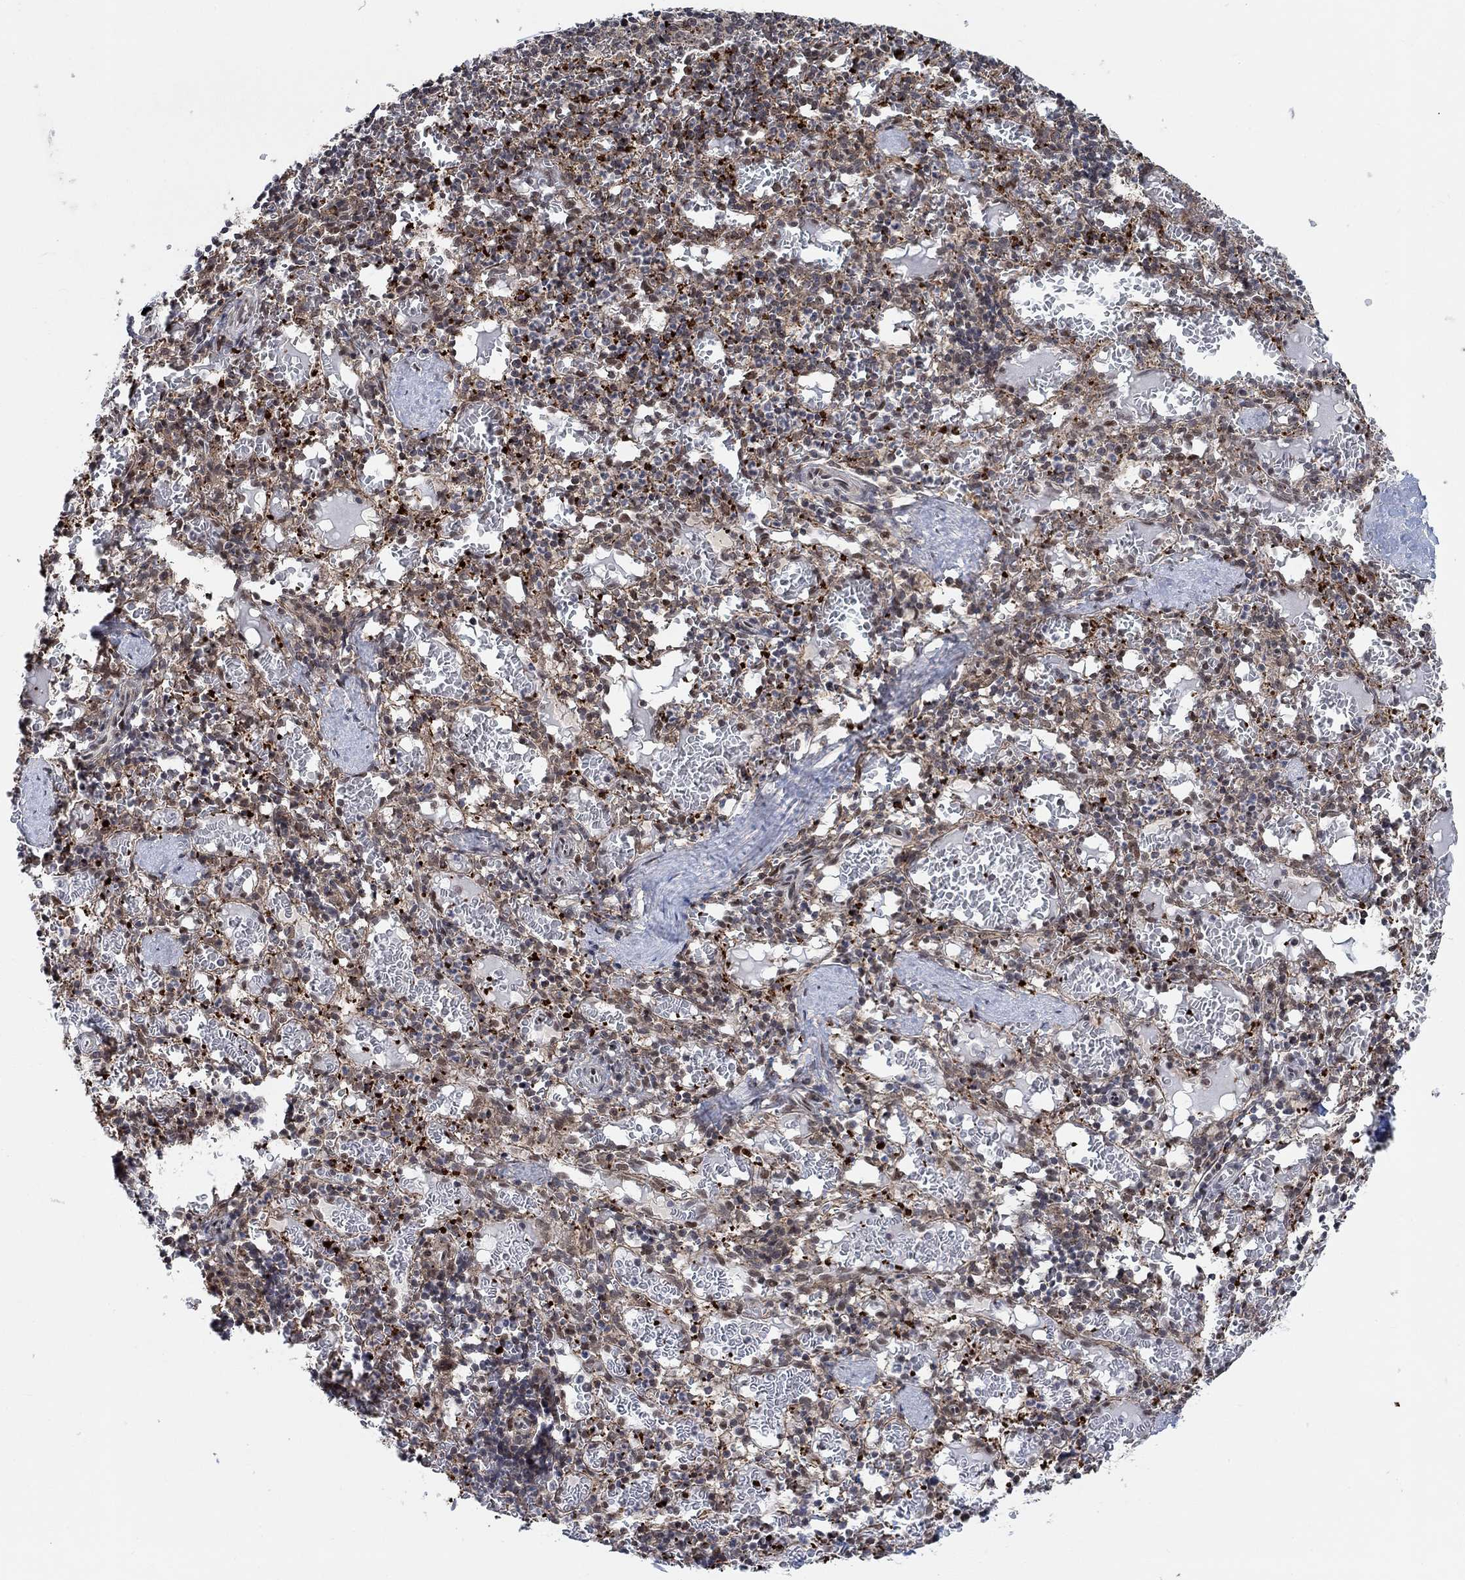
{"staining": {"intensity": "moderate", "quantity": "<25%", "location": "cytoplasmic/membranous"}, "tissue": "spleen", "cell_type": "Cells in red pulp", "image_type": "normal", "snomed": [{"axis": "morphology", "description": "Normal tissue, NOS"}, {"axis": "topography", "description": "Spleen"}], "caption": "An immunohistochemistry image of benign tissue is shown. Protein staining in brown shows moderate cytoplasmic/membranous positivity in spleen within cells in red pulp.", "gene": "PWWP2B", "patient": {"sex": "male", "age": 11}}